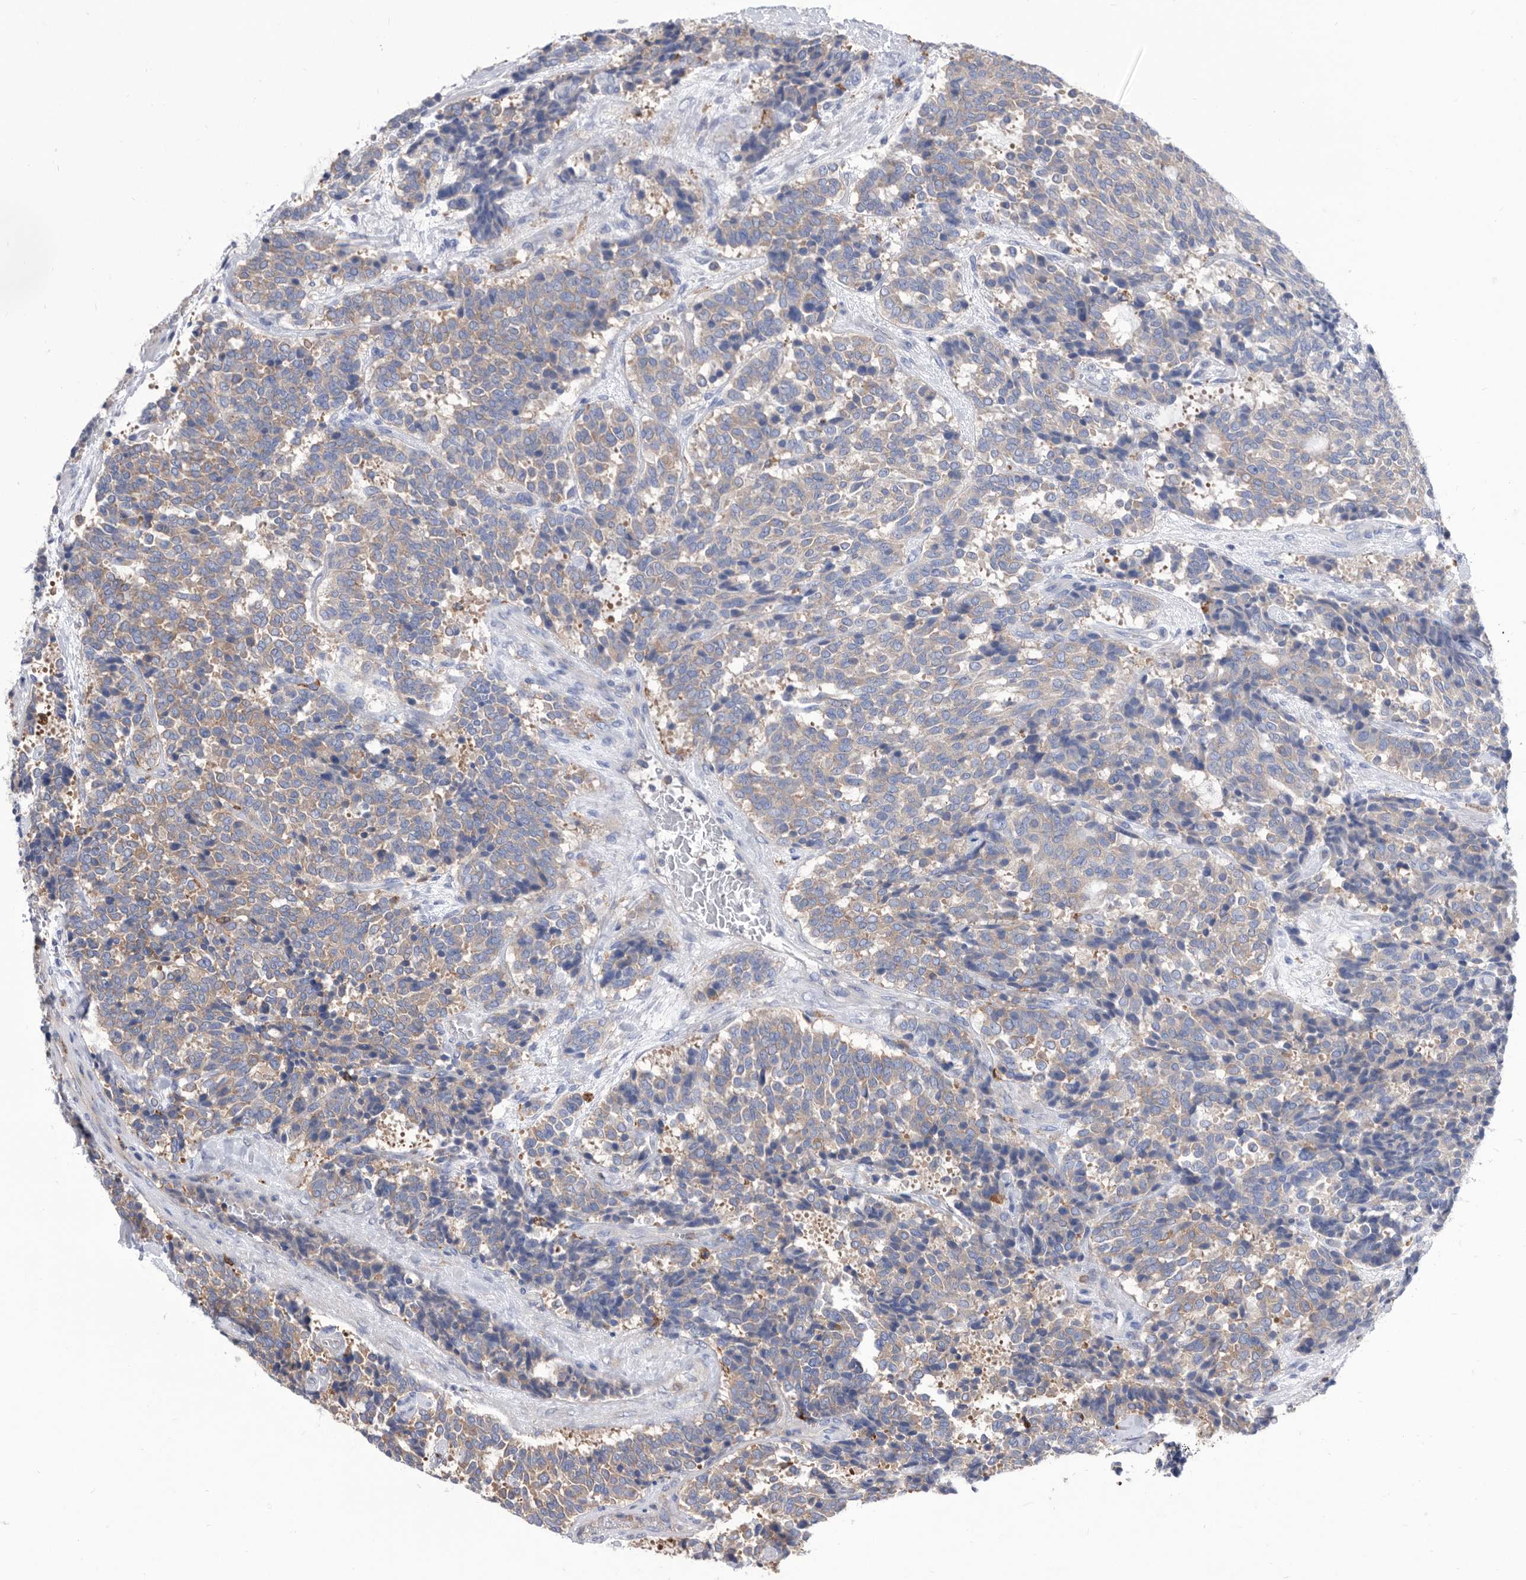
{"staining": {"intensity": "weak", "quantity": "<25%", "location": "cytoplasmic/membranous"}, "tissue": "carcinoid", "cell_type": "Tumor cells", "image_type": "cancer", "snomed": [{"axis": "morphology", "description": "Carcinoid, malignant, NOS"}, {"axis": "topography", "description": "Pancreas"}], "caption": "This micrograph is of malignant carcinoid stained with IHC to label a protein in brown with the nuclei are counter-stained blue. There is no expression in tumor cells.", "gene": "SMG7", "patient": {"sex": "female", "age": 54}}